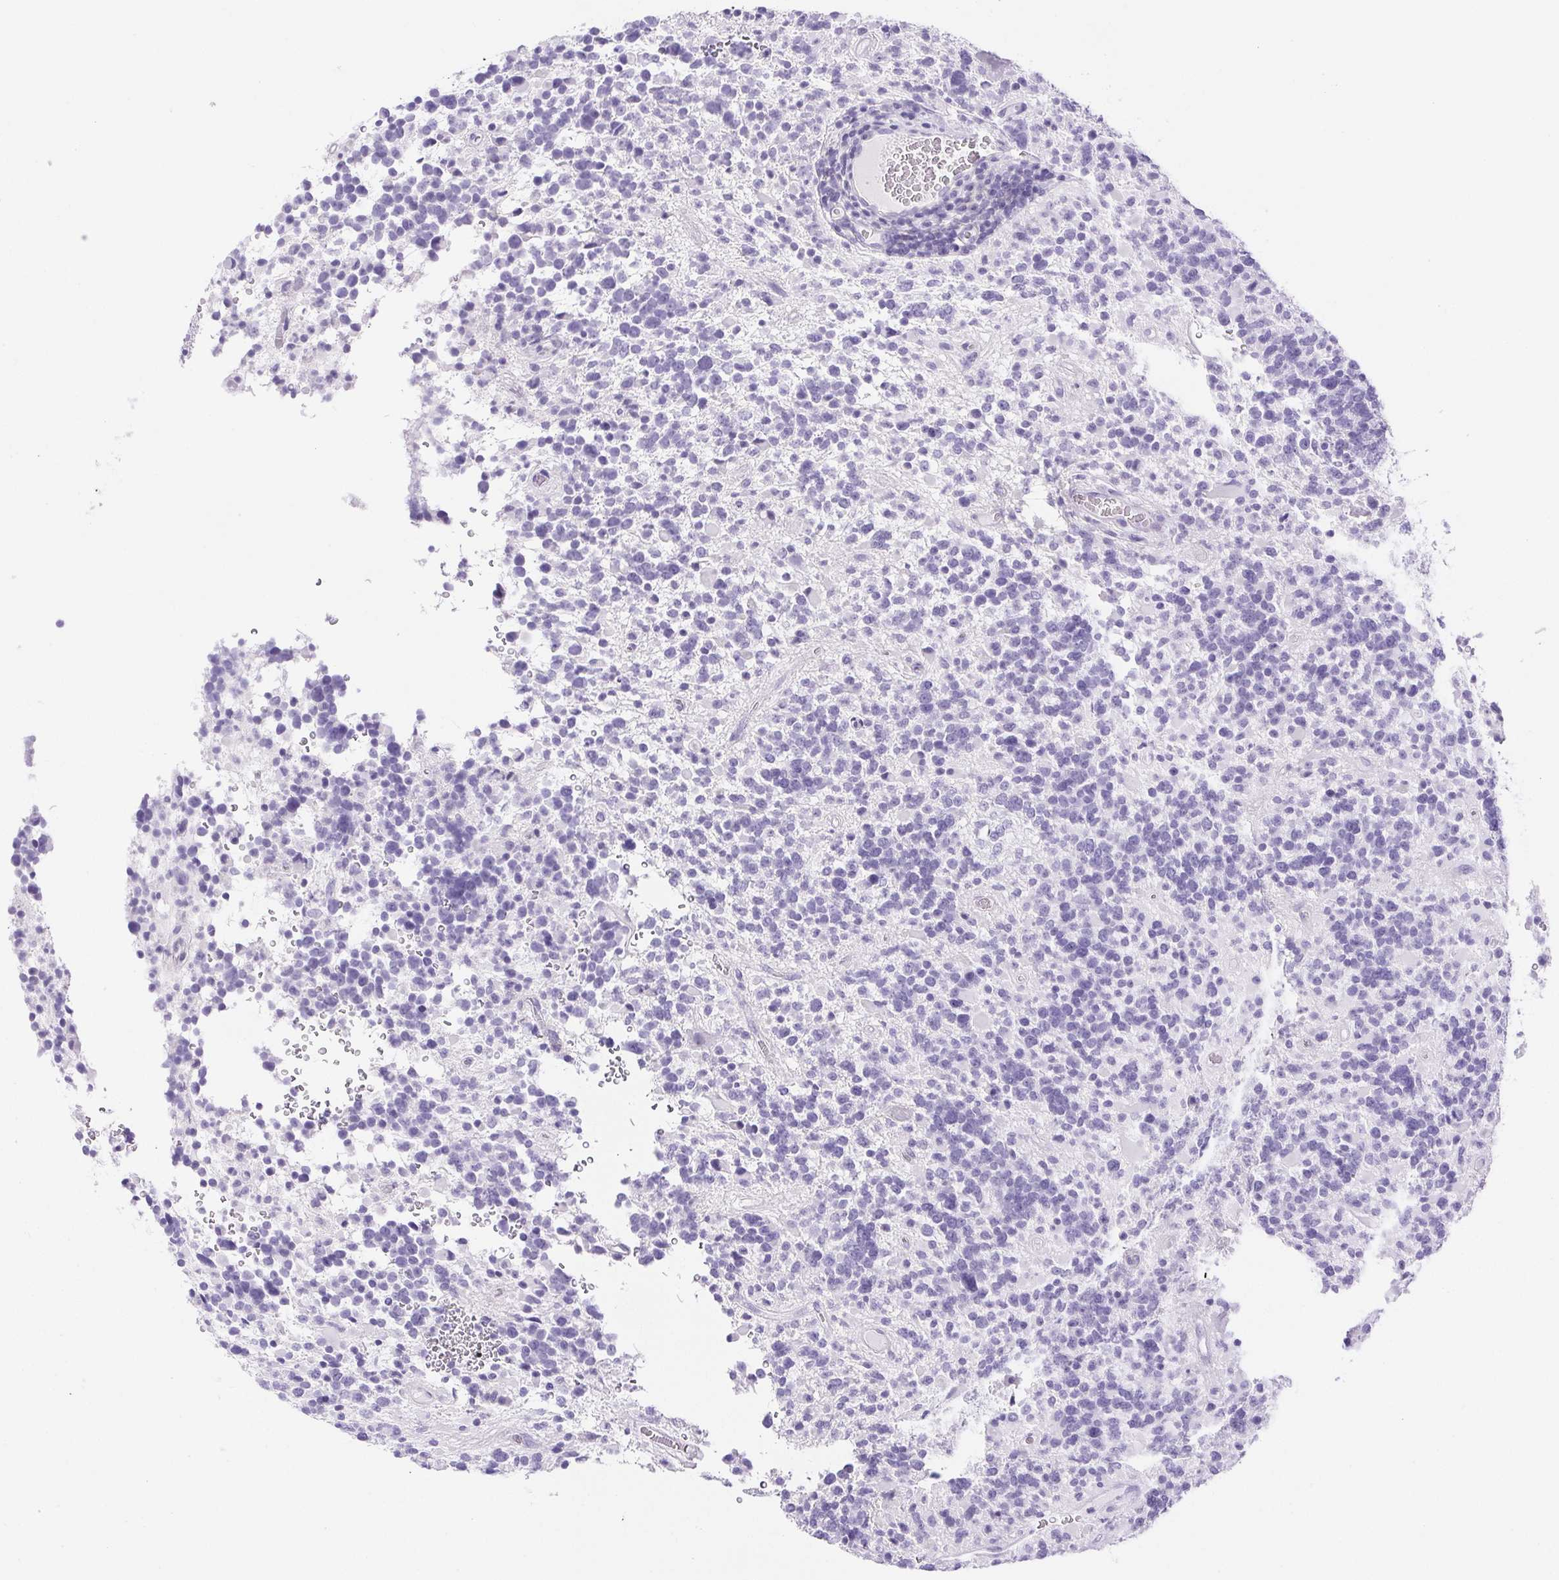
{"staining": {"intensity": "negative", "quantity": "none", "location": "none"}, "tissue": "glioma", "cell_type": "Tumor cells", "image_type": "cancer", "snomed": [{"axis": "morphology", "description": "Glioma, malignant, High grade"}, {"axis": "topography", "description": "Brain"}], "caption": "Protein analysis of high-grade glioma (malignant) reveals no significant expression in tumor cells.", "gene": "HLA-G", "patient": {"sex": "female", "age": 40}}